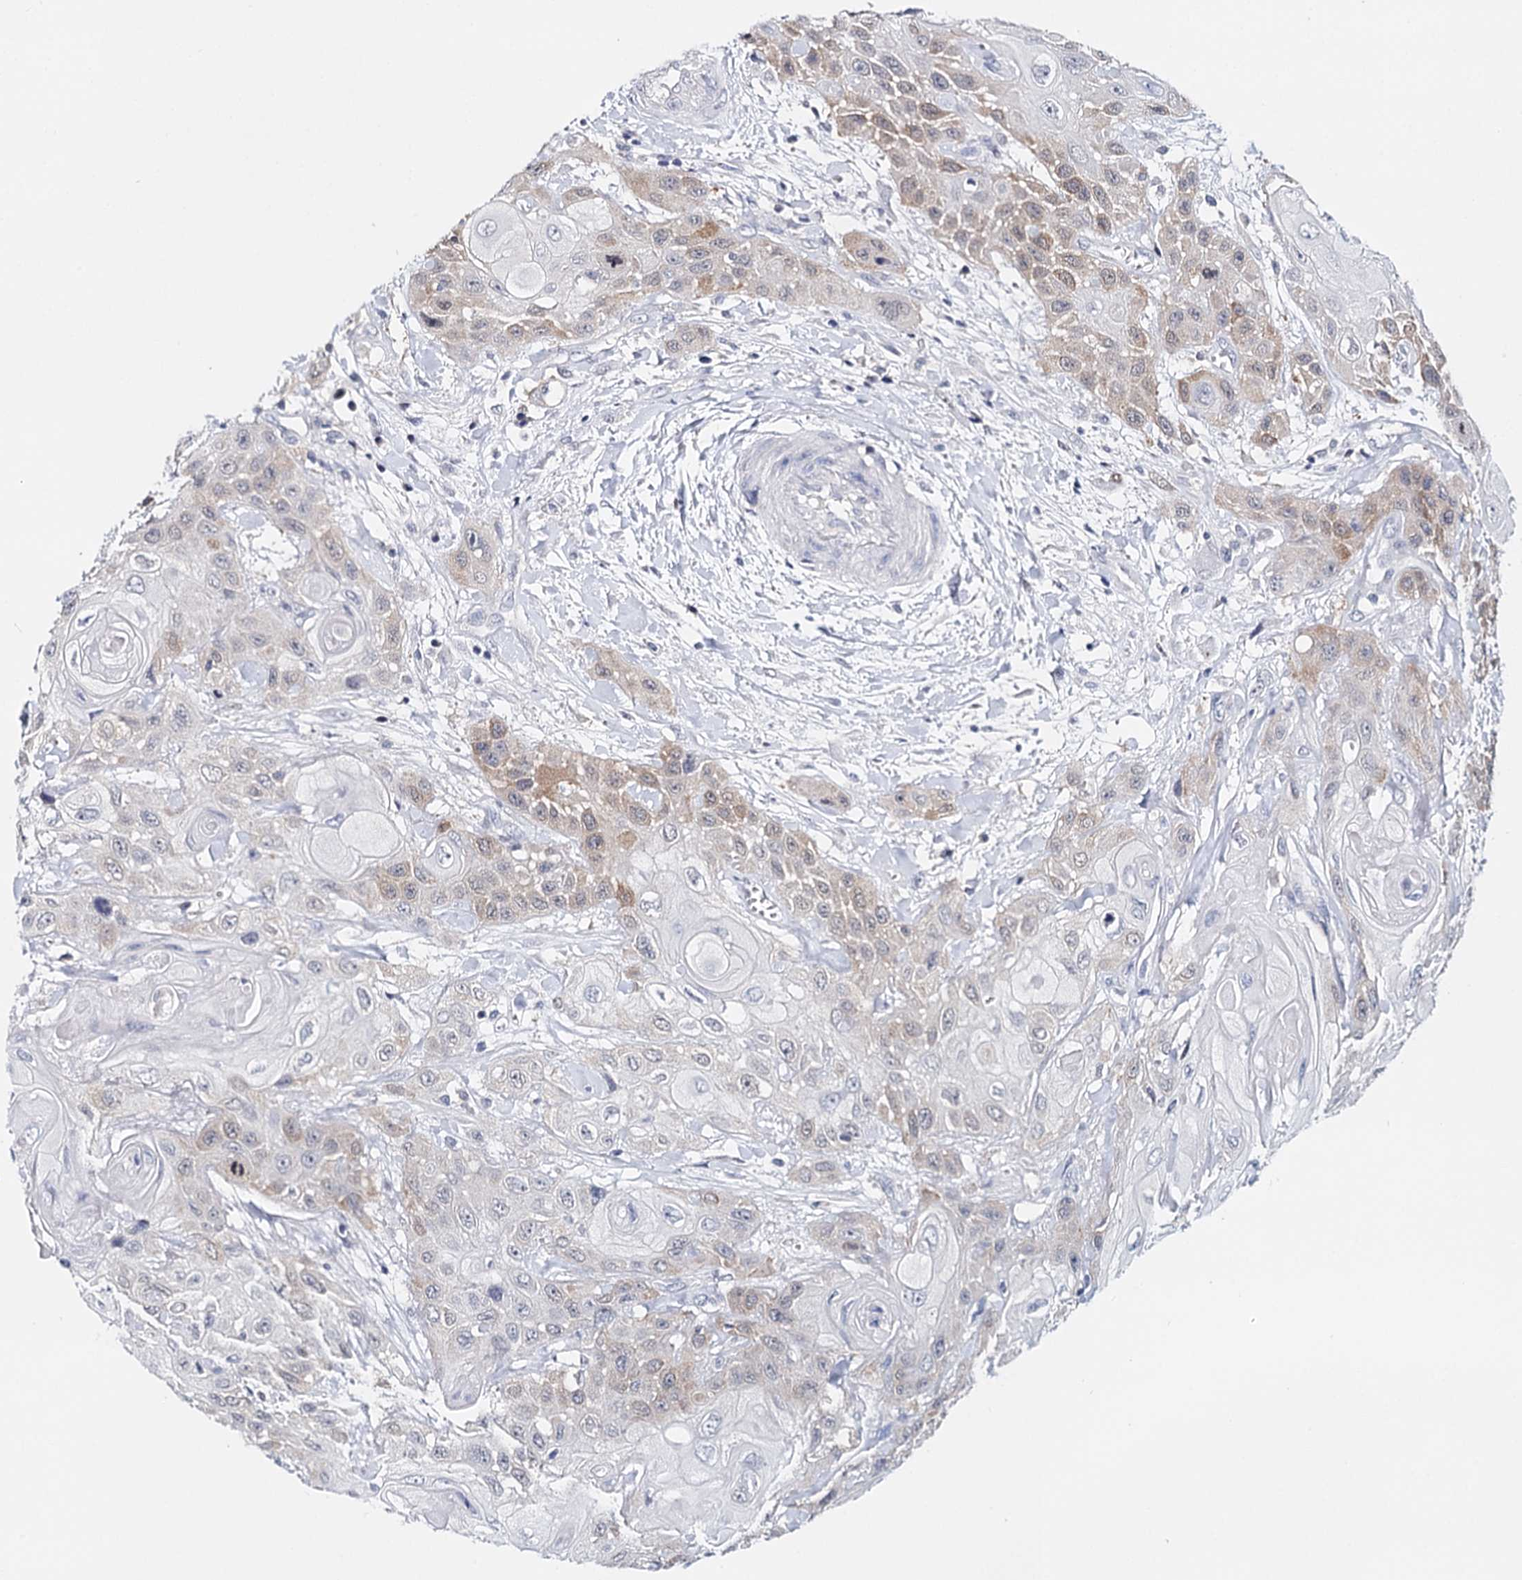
{"staining": {"intensity": "weak", "quantity": "<25%", "location": "cytoplasmic/membranous"}, "tissue": "head and neck cancer", "cell_type": "Tumor cells", "image_type": "cancer", "snomed": [{"axis": "morphology", "description": "Squamous cell carcinoma, NOS"}, {"axis": "topography", "description": "Head-Neck"}], "caption": "This is a photomicrograph of immunohistochemistry staining of head and neck cancer, which shows no staining in tumor cells. The staining was performed using DAB to visualize the protein expression in brown, while the nuclei were stained in blue with hematoxylin (Magnification: 20x).", "gene": "TP53", "patient": {"sex": "female", "age": 43}}